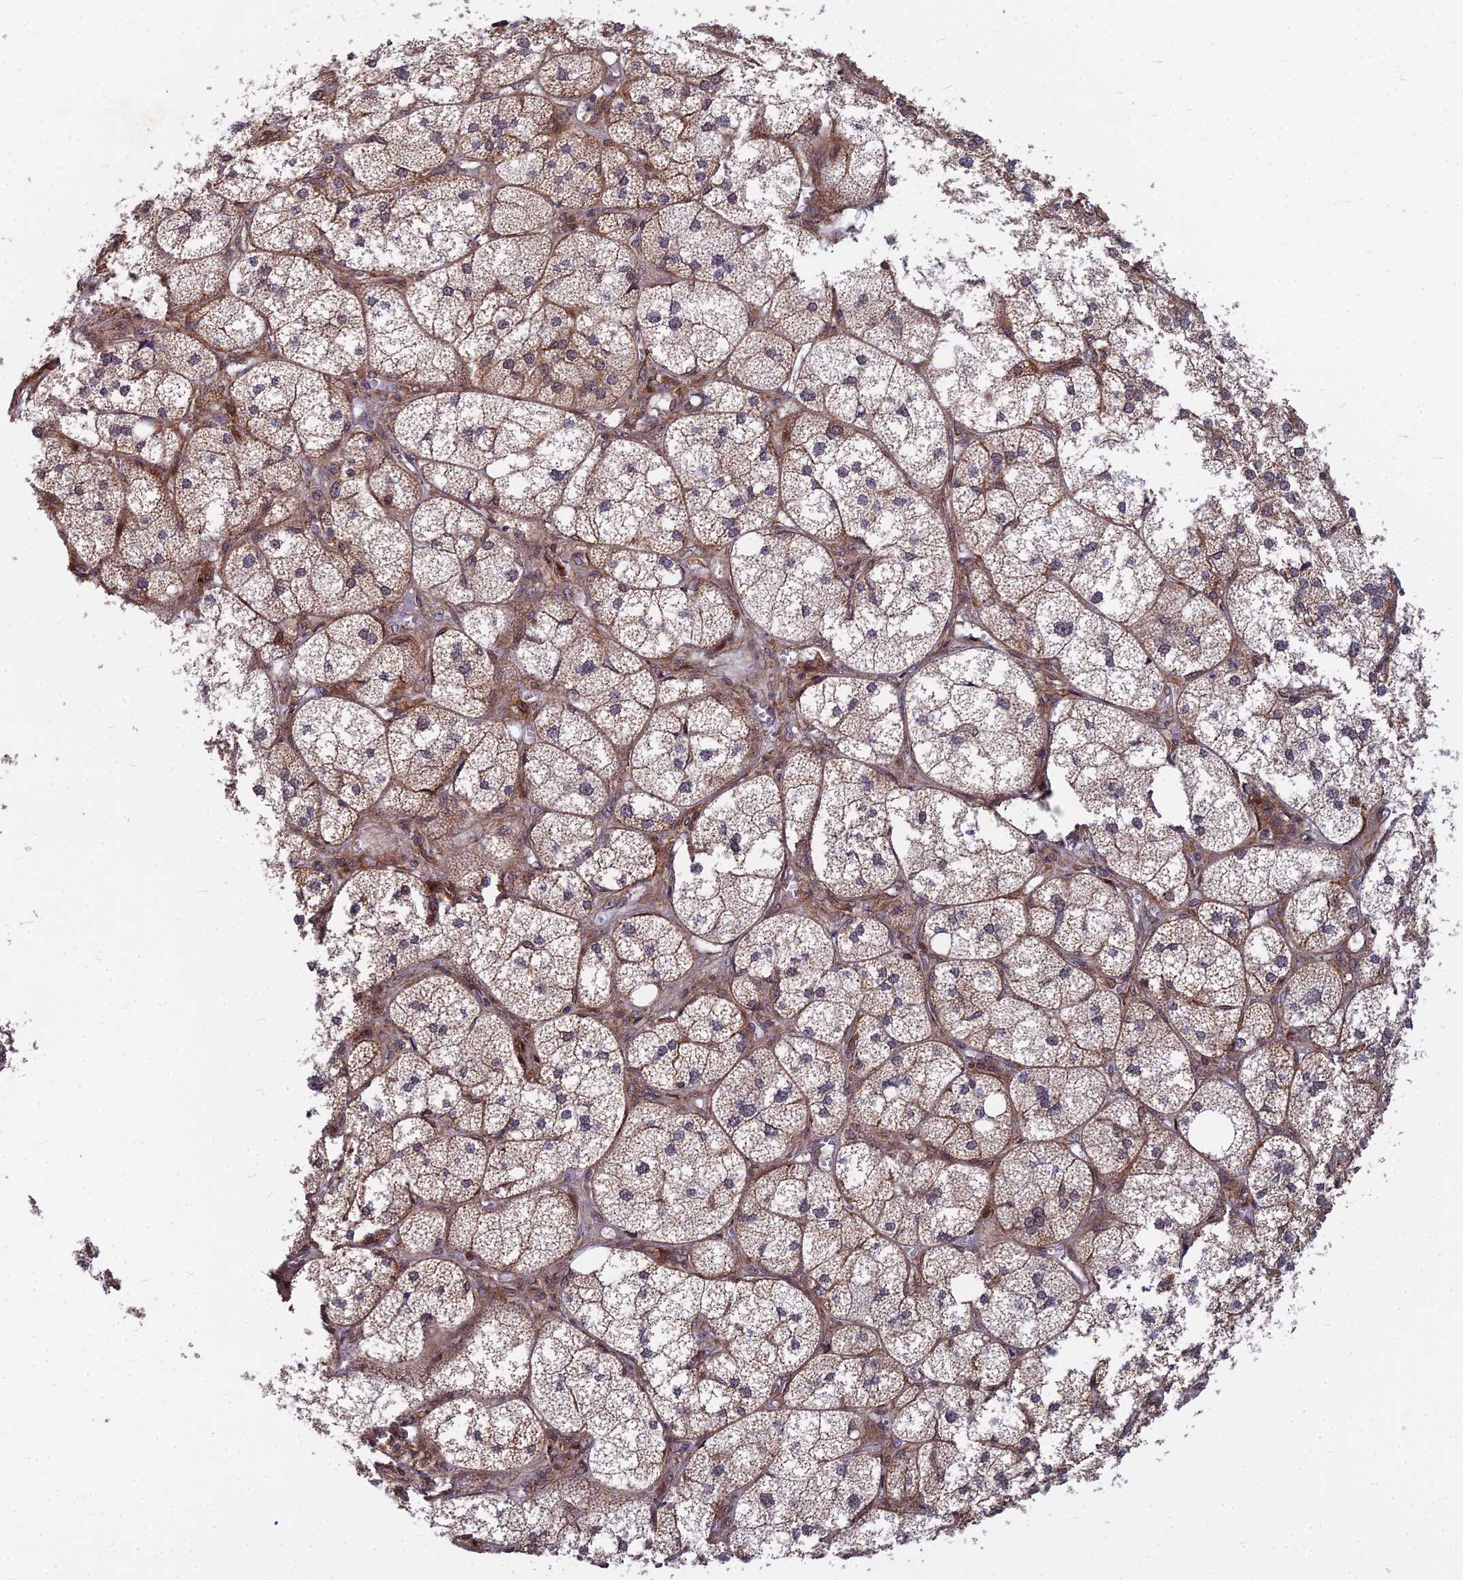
{"staining": {"intensity": "strong", "quantity": "25%-75%", "location": "cytoplasmic/membranous,nuclear"}, "tissue": "adrenal gland", "cell_type": "Glandular cells", "image_type": "normal", "snomed": [{"axis": "morphology", "description": "Normal tissue, NOS"}, {"axis": "topography", "description": "Adrenal gland"}], "caption": "Protein staining demonstrates strong cytoplasmic/membranous,nuclear positivity in approximately 25%-75% of glandular cells in normal adrenal gland. (IHC, brightfield microscopy, high magnification).", "gene": "COMMD2", "patient": {"sex": "female", "age": 61}}